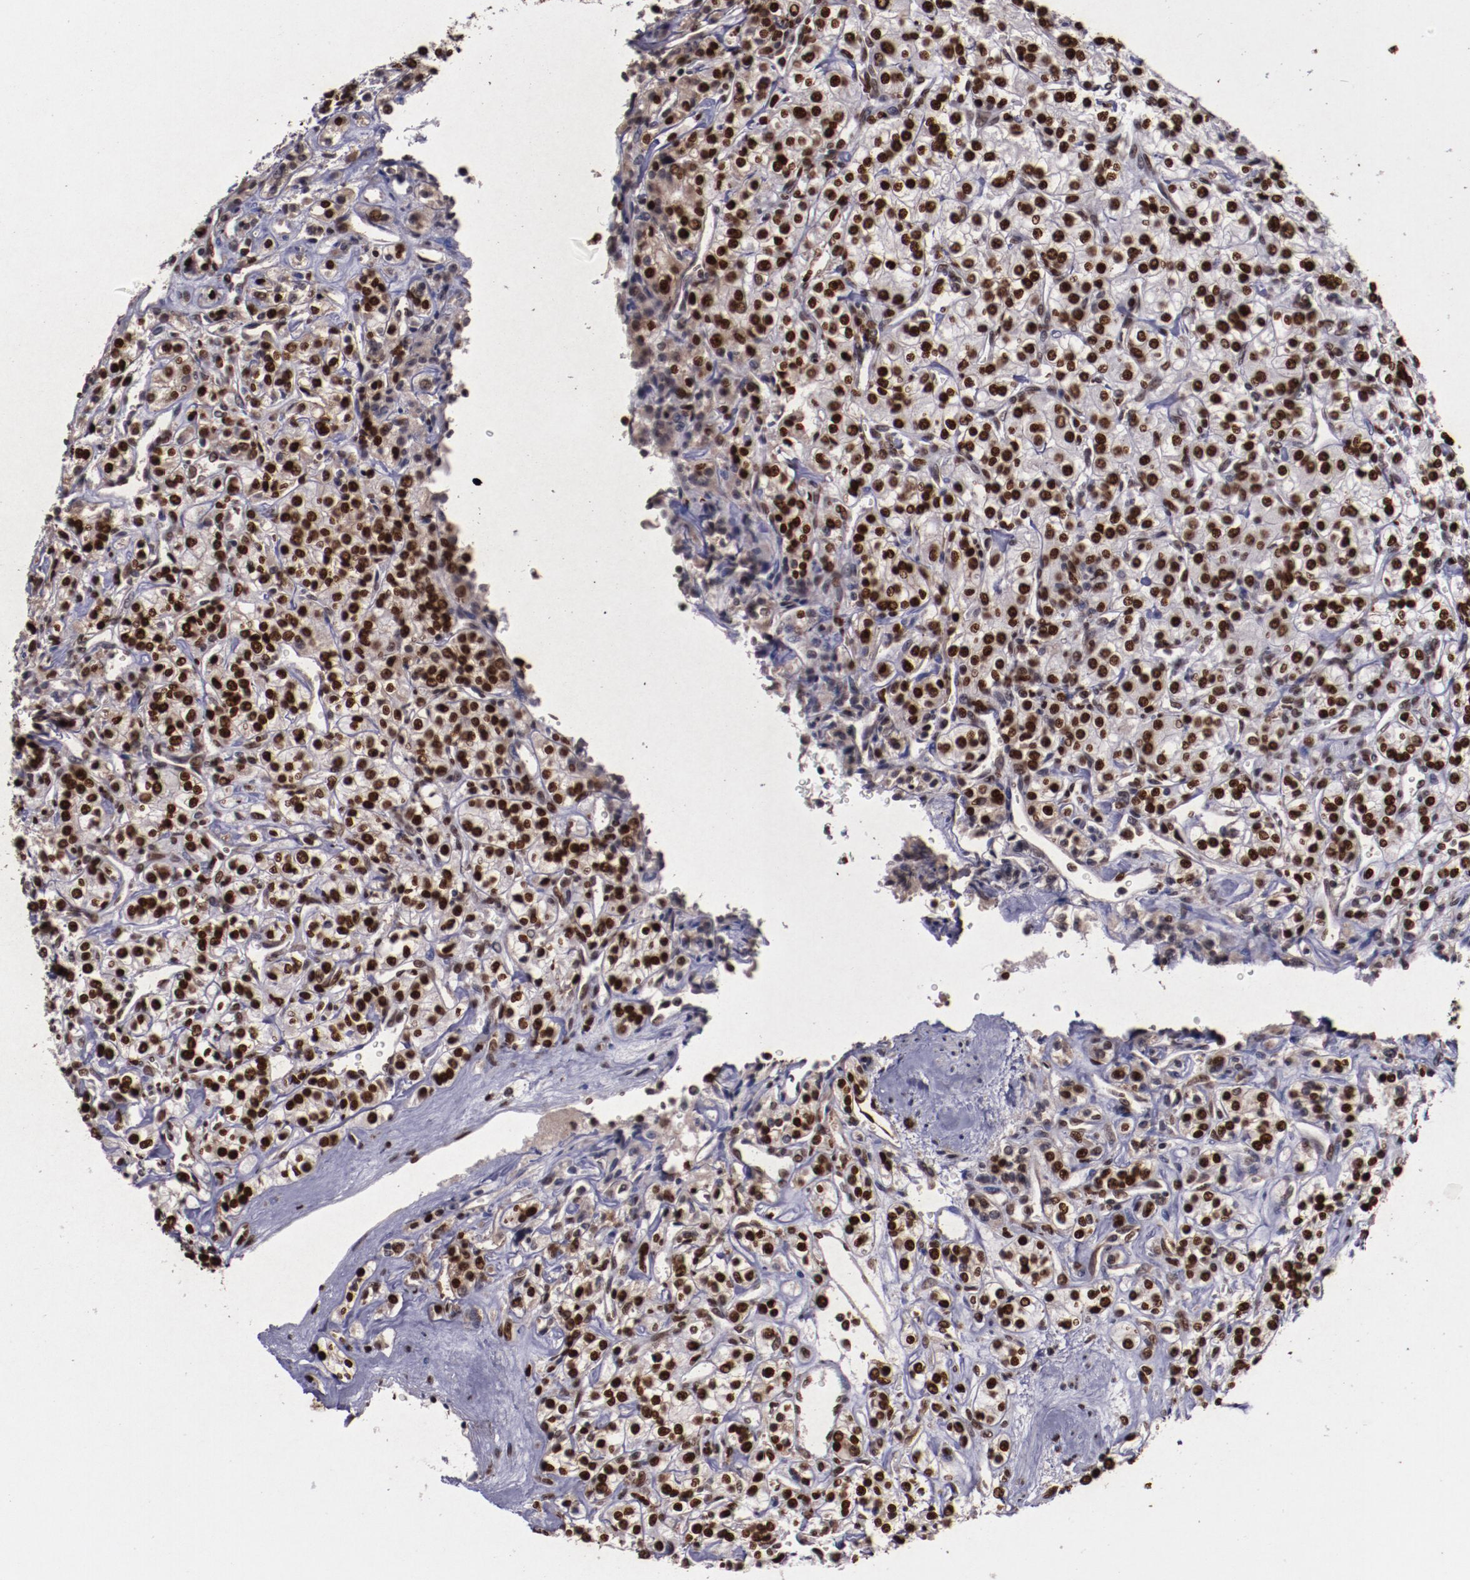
{"staining": {"intensity": "strong", "quantity": ">75%", "location": "nuclear"}, "tissue": "renal cancer", "cell_type": "Tumor cells", "image_type": "cancer", "snomed": [{"axis": "morphology", "description": "Adenocarcinoma, NOS"}, {"axis": "topography", "description": "Kidney"}], "caption": "Approximately >75% of tumor cells in human renal adenocarcinoma exhibit strong nuclear protein staining as visualized by brown immunohistochemical staining.", "gene": "APEX1", "patient": {"sex": "male", "age": 77}}